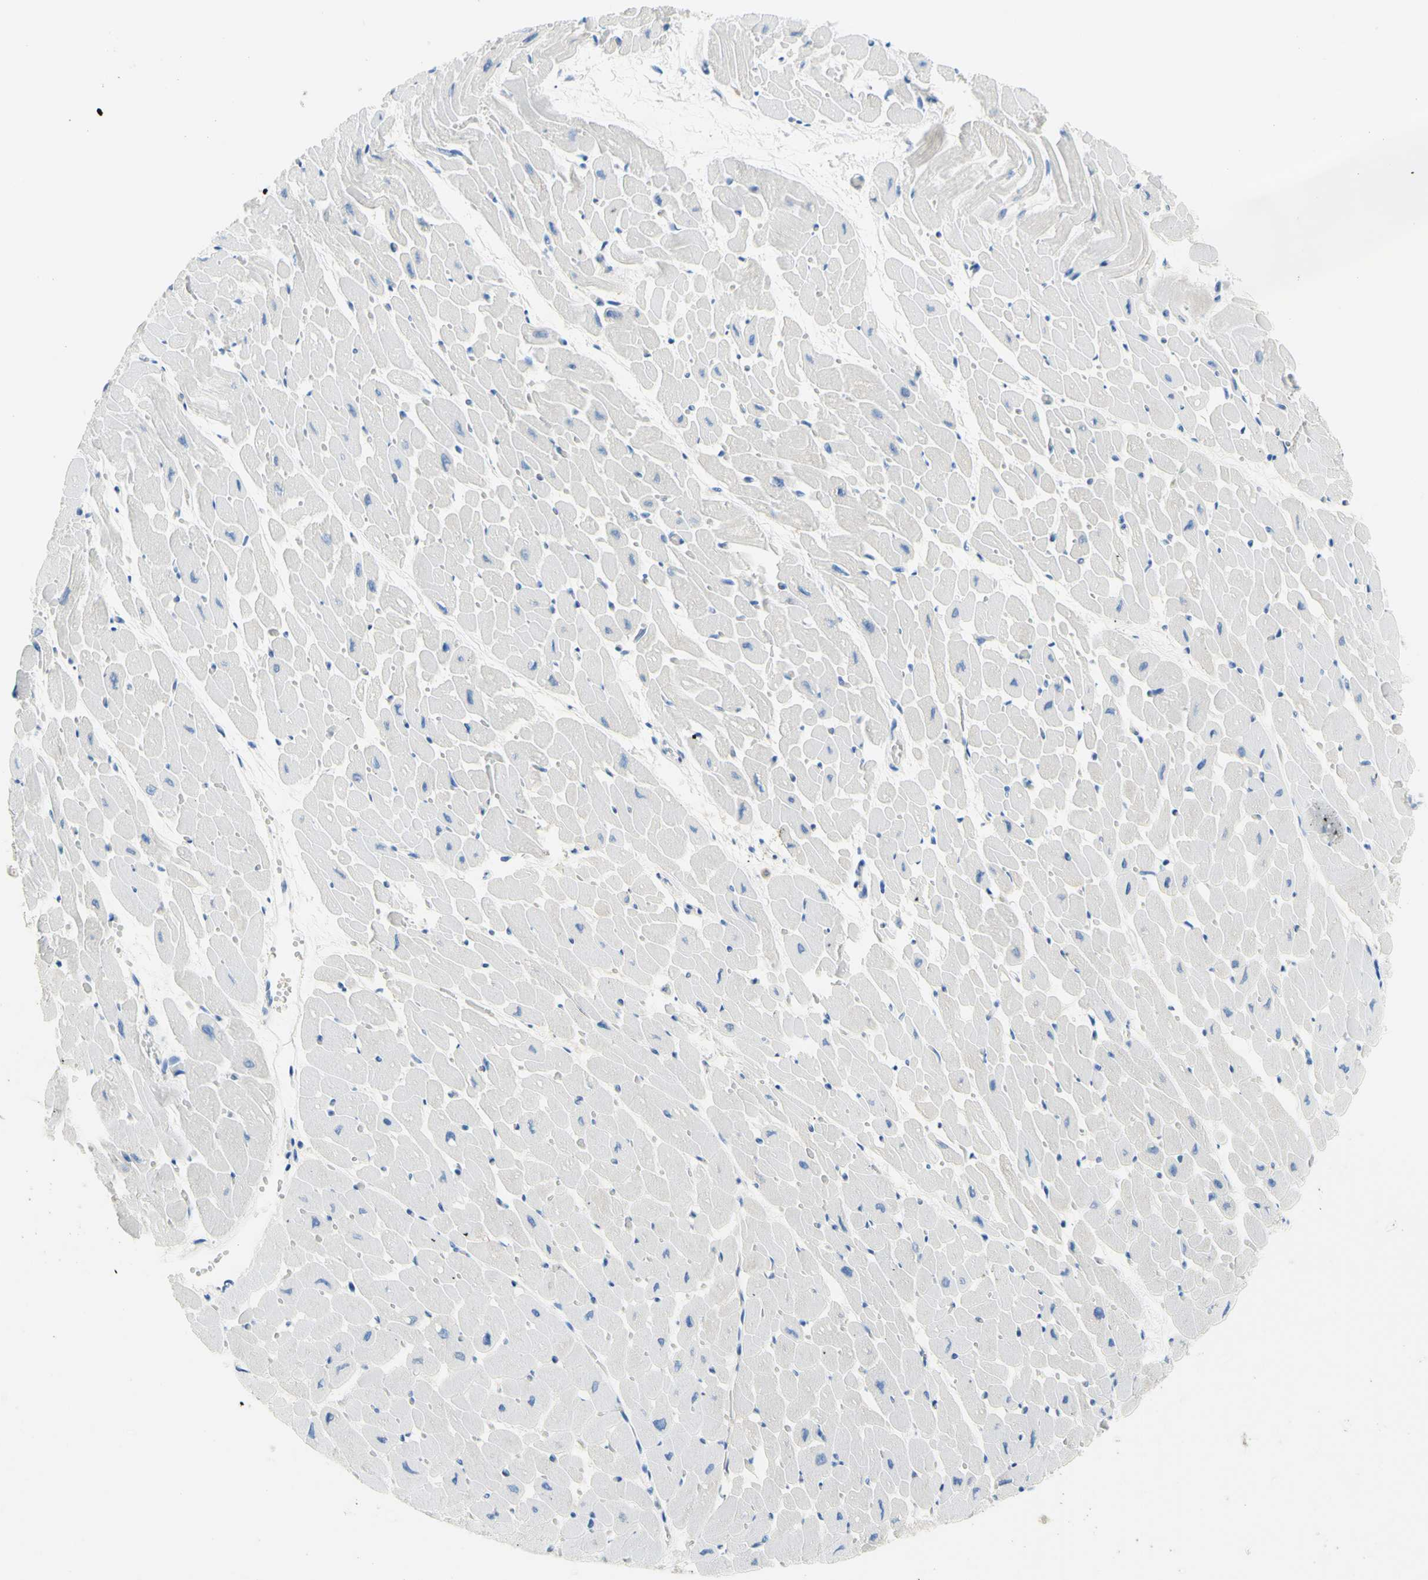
{"staining": {"intensity": "negative", "quantity": "none", "location": "none"}, "tissue": "heart muscle", "cell_type": "Cardiomyocytes", "image_type": "normal", "snomed": [{"axis": "morphology", "description": "Normal tissue, NOS"}, {"axis": "topography", "description": "Heart"}], "caption": "The photomicrograph exhibits no staining of cardiomyocytes in normal heart muscle. Brightfield microscopy of immunohistochemistry (IHC) stained with DAB (brown) and hematoxylin (blue), captured at high magnification.", "gene": "HPCA", "patient": {"sex": "male", "age": 45}}